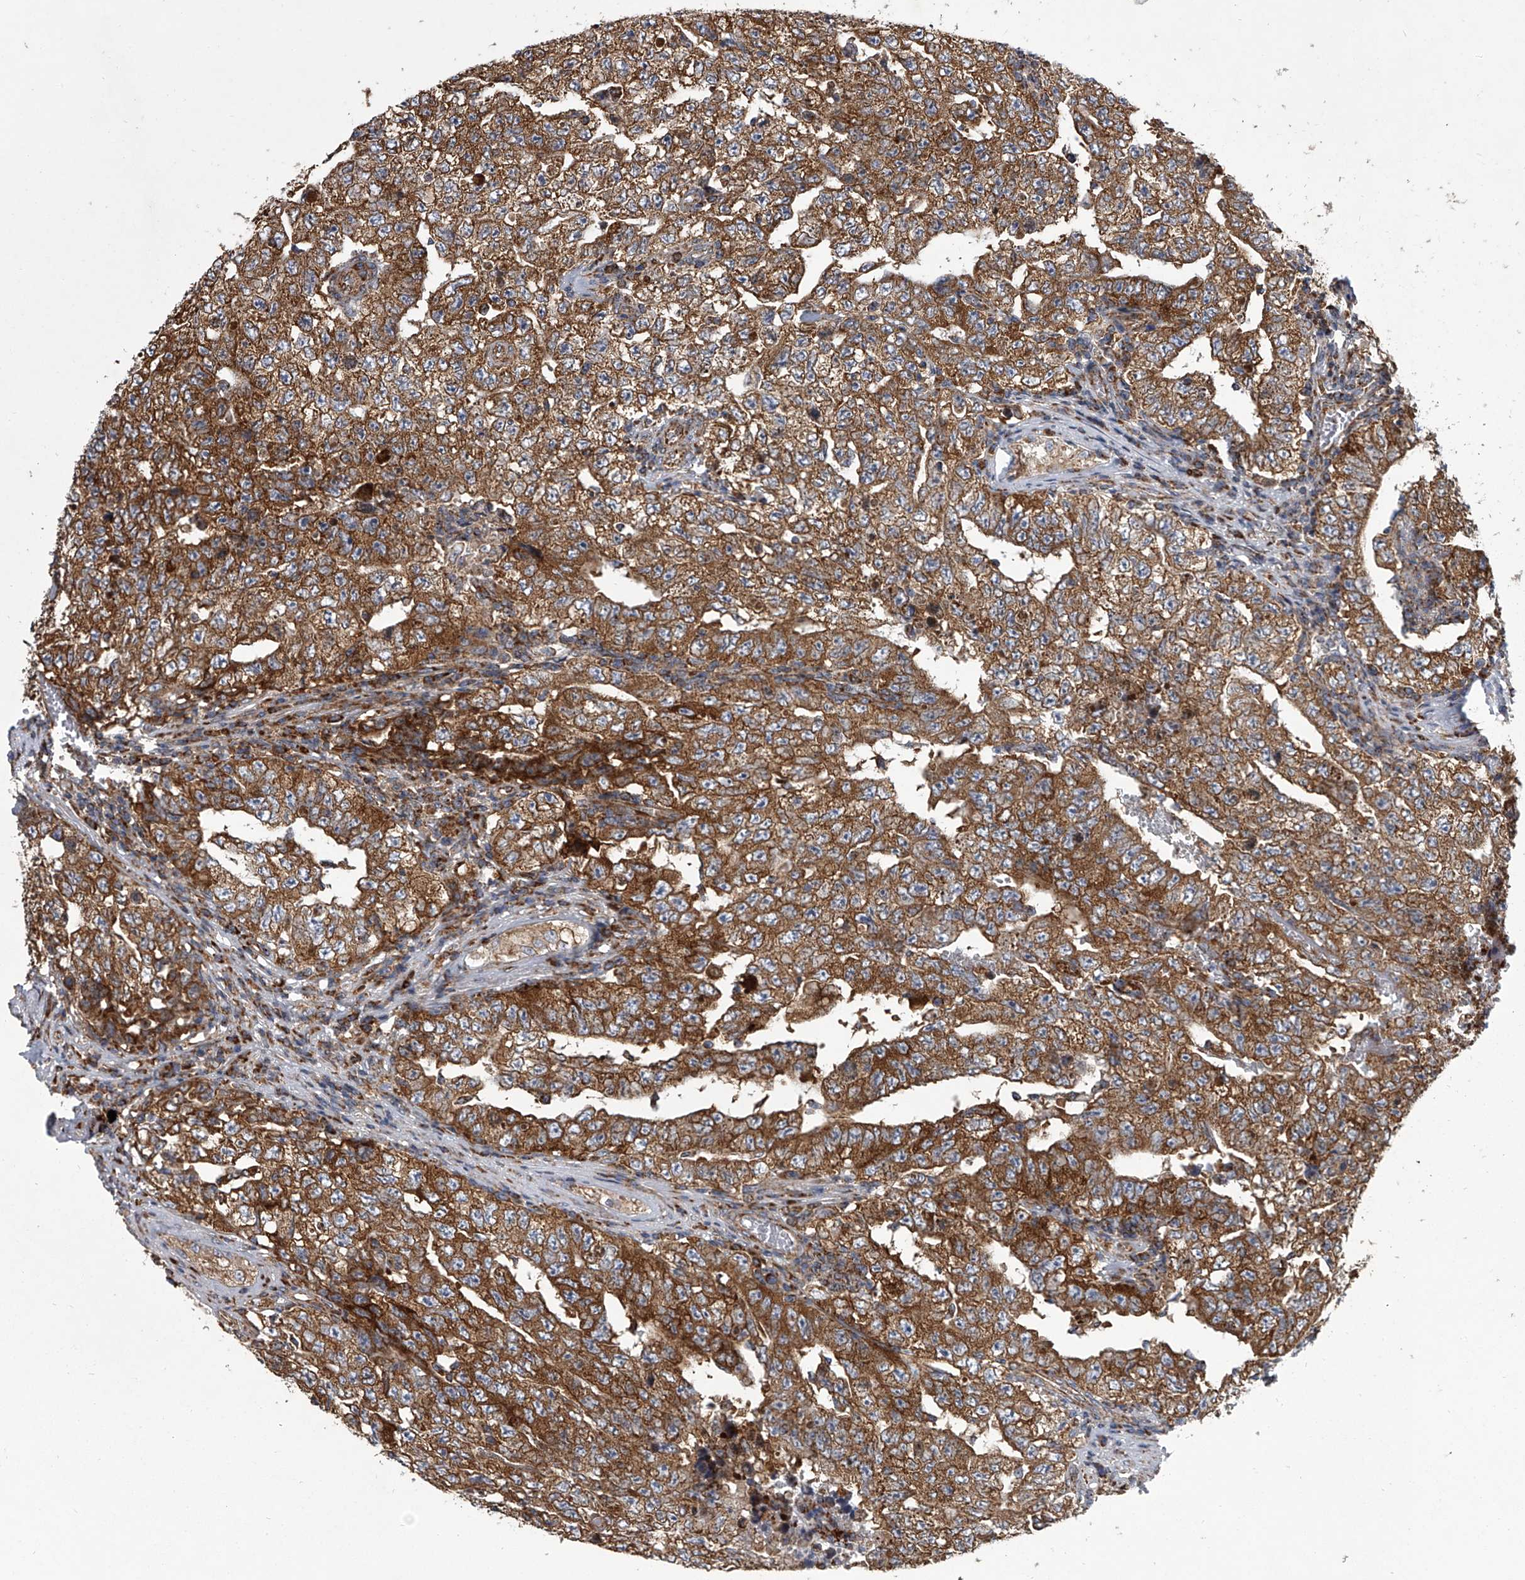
{"staining": {"intensity": "strong", "quantity": ">75%", "location": "cytoplasmic/membranous"}, "tissue": "testis cancer", "cell_type": "Tumor cells", "image_type": "cancer", "snomed": [{"axis": "morphology", "description": "Carcinoma, Embryonal, NOS"}, {"axis": "topography", "description": "Testis"}], "caption": "An image of human testis cancer stained for a protein reveals strong cytoplasmic/membranous brown staining in tumor cells. (DAB (3,3'-diaminobenzidine) IHC, brown staining for protein, blue staining for nuclei).", "gene": "ZC3H15", "patient": {"sex": "male", "age": 26}}